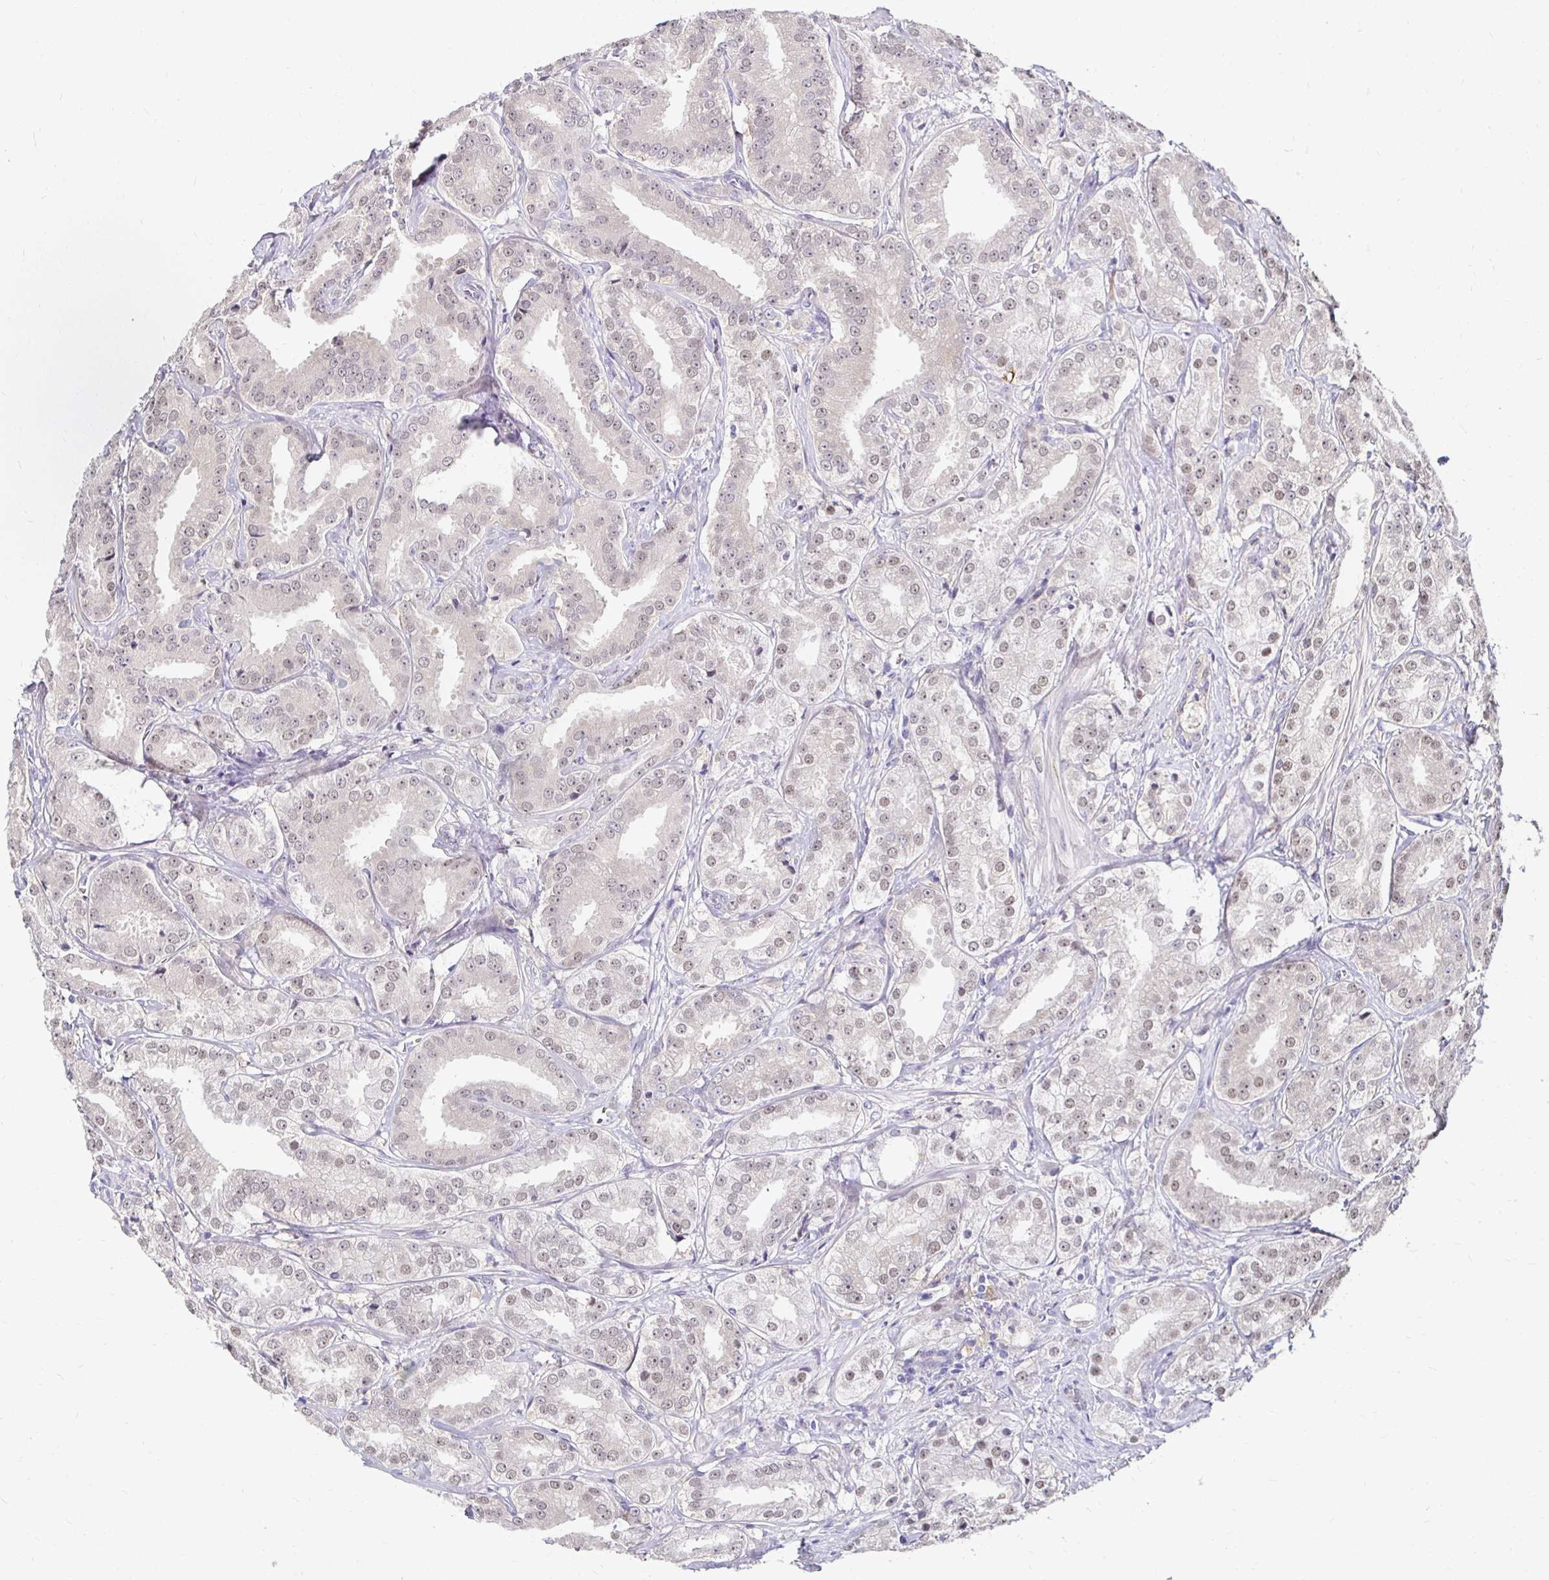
{"staining": {"intensity": "weak", "quantity": "25%-75%", "location": "cytoplasmic/membranous,nuclear"}, "tissue": "prostate cancer", "cell_type": "Tumor cells", "image_type": "cancer", "snomed": [{"axis": "morphology", "description": "Adenocarcinoma, High grade"}, {"axis": "topography", "description": "Prostate"}], "caption": "Immunohistochemical staining of prostate cancer demonstrates low levels of weak cytoplasmic/membranous and nuclear protein staining in approximately 25%-75% of tumor cells. The staining is performed using DAB (3,3'-diaminobenzidine) brown chromogen to label protein expression. The nuclei are counter-stained blue using hematoxylin.", "gene": "PADI2", "patient": {"sex": "male", "age": 64}}